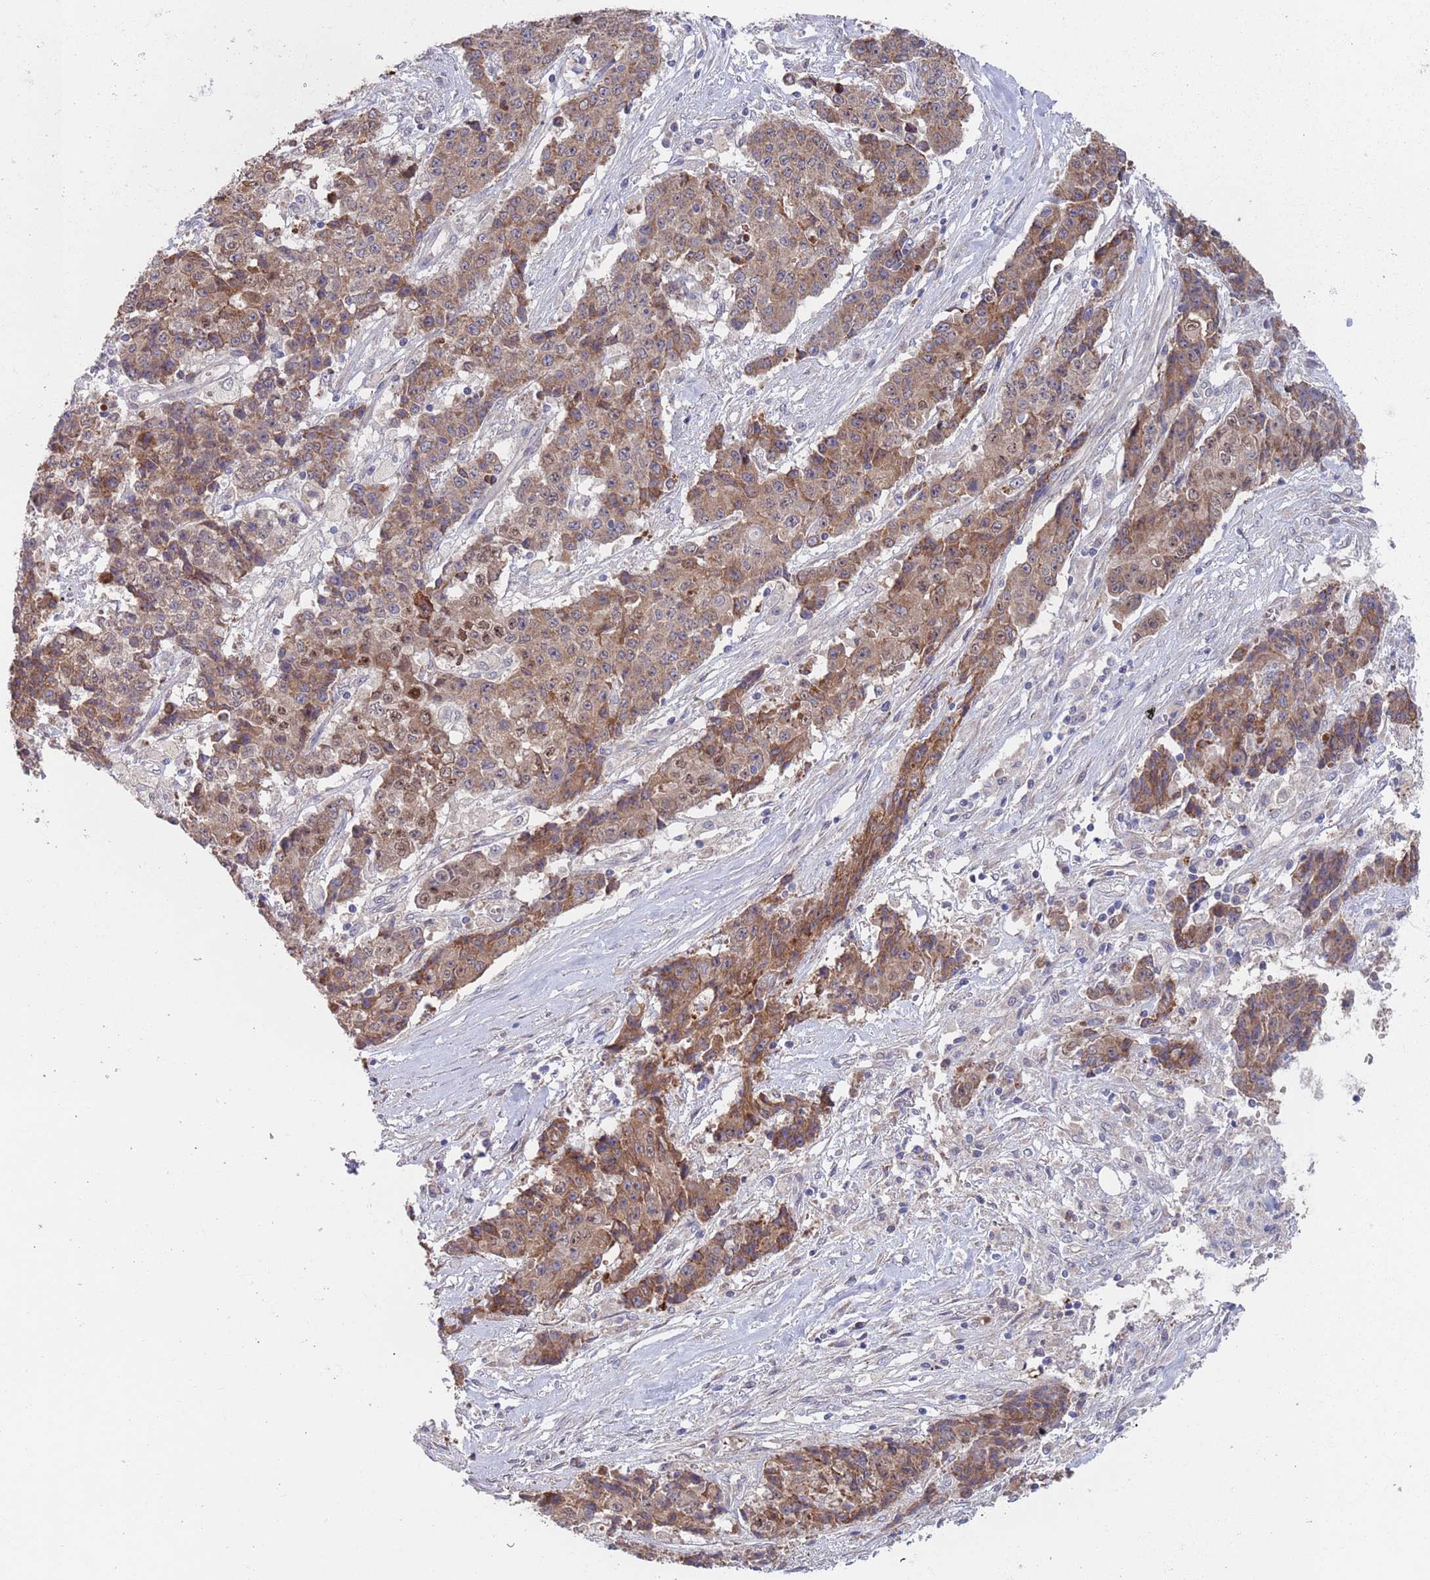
{"staining": {"intensity": "moderate", "quantity": ">75%", "location": "cytoplasmic/membranous"}, "tissue": "ovarian cancer", "cell_type": "Tumor cells", "image_type": "cancer", "snomed": [{"axis": "morphology", "description": "Carcinoma, endometroid"}, {"axis": "topography", "description": "Ovary"}], "caption": "Human ovarian endometroid carcinoma stained with a brown dye demonstrates moderate cytoplasmic/membranous positive expression in approximately >75% of tumor cells.", "gene": "ZNF140", "patient": {"sex": "female", "age": 42}}